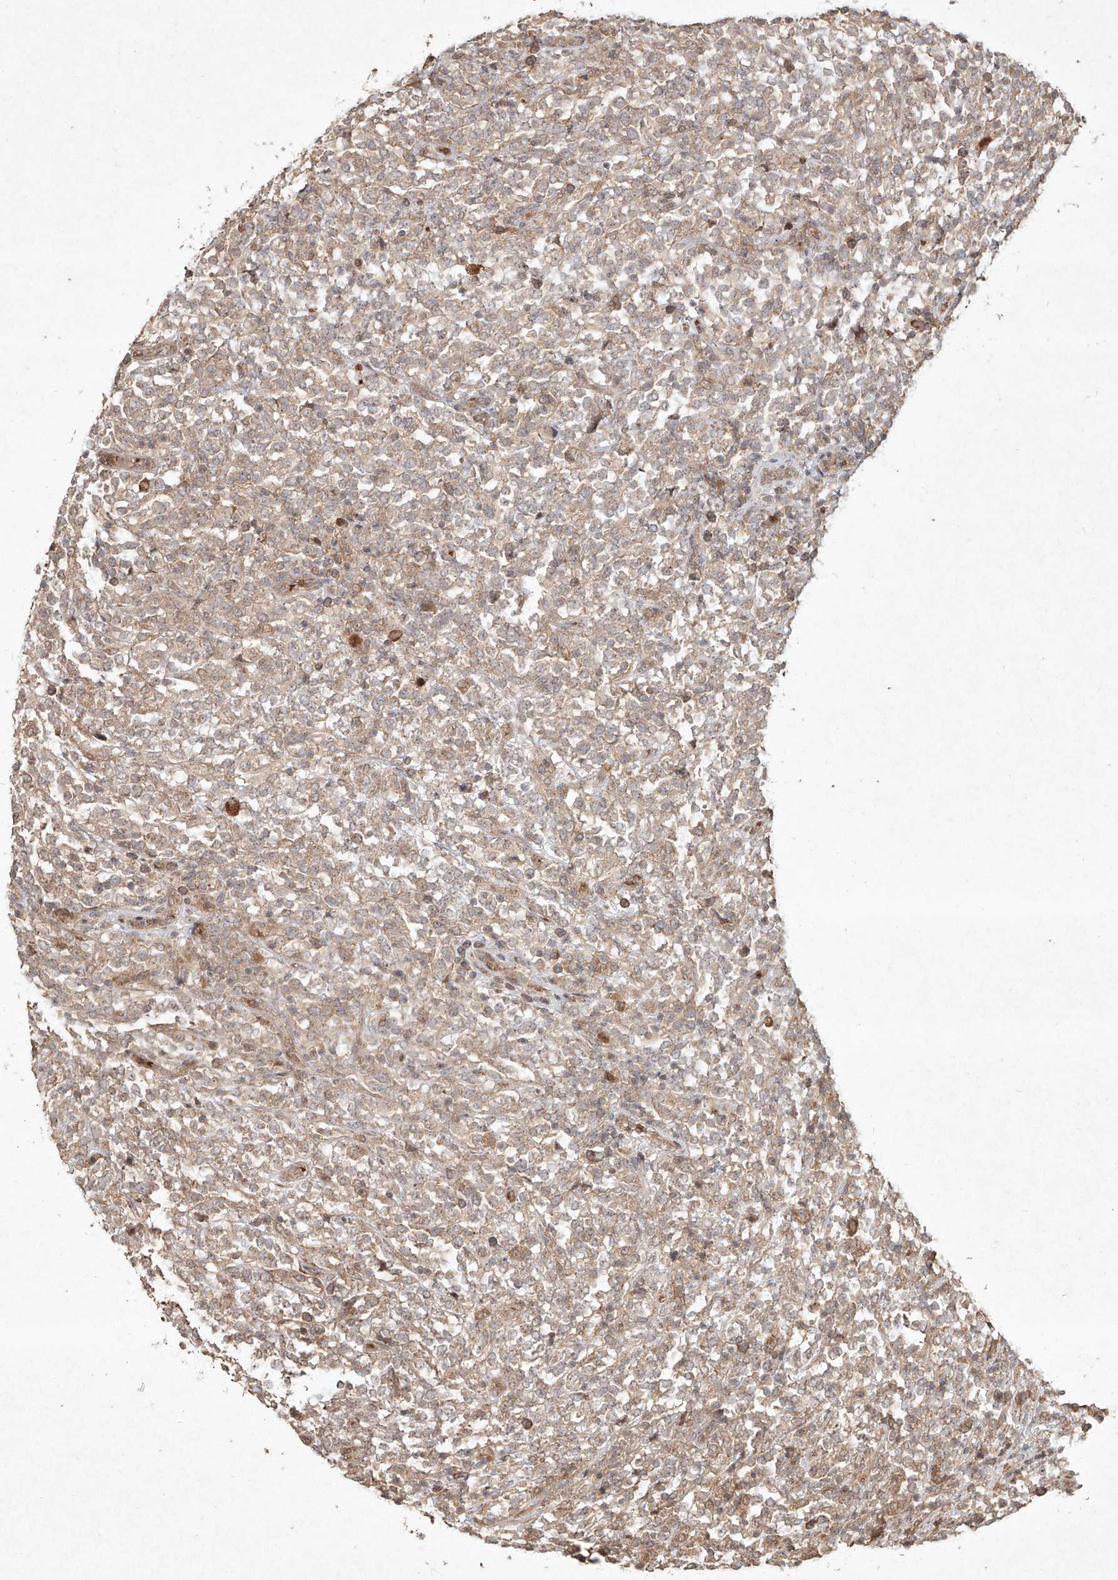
{"staining": {"intensity": "weak", "quantity": "<25%", "location": "cytoplasmic/membranous"}, "tissue": "lymphoma", "cell_type": "Tumor cells", "image_type": "cancer", "snomed": [{"axis": "morphology", "description": "Malignant lymphoma, non-Hodgkin's type, High grade"}, {"axis": "topography", "description": "Soft tissue"}], "caption": "This is a micrograph of immunohistochemistry staining of malignant lymphoma, non-Hodgkin's type (high-grade), which shows no expression in tumor cells.", "gene": "CYYR1", "patient": {"sex": "male", "age": 18}}